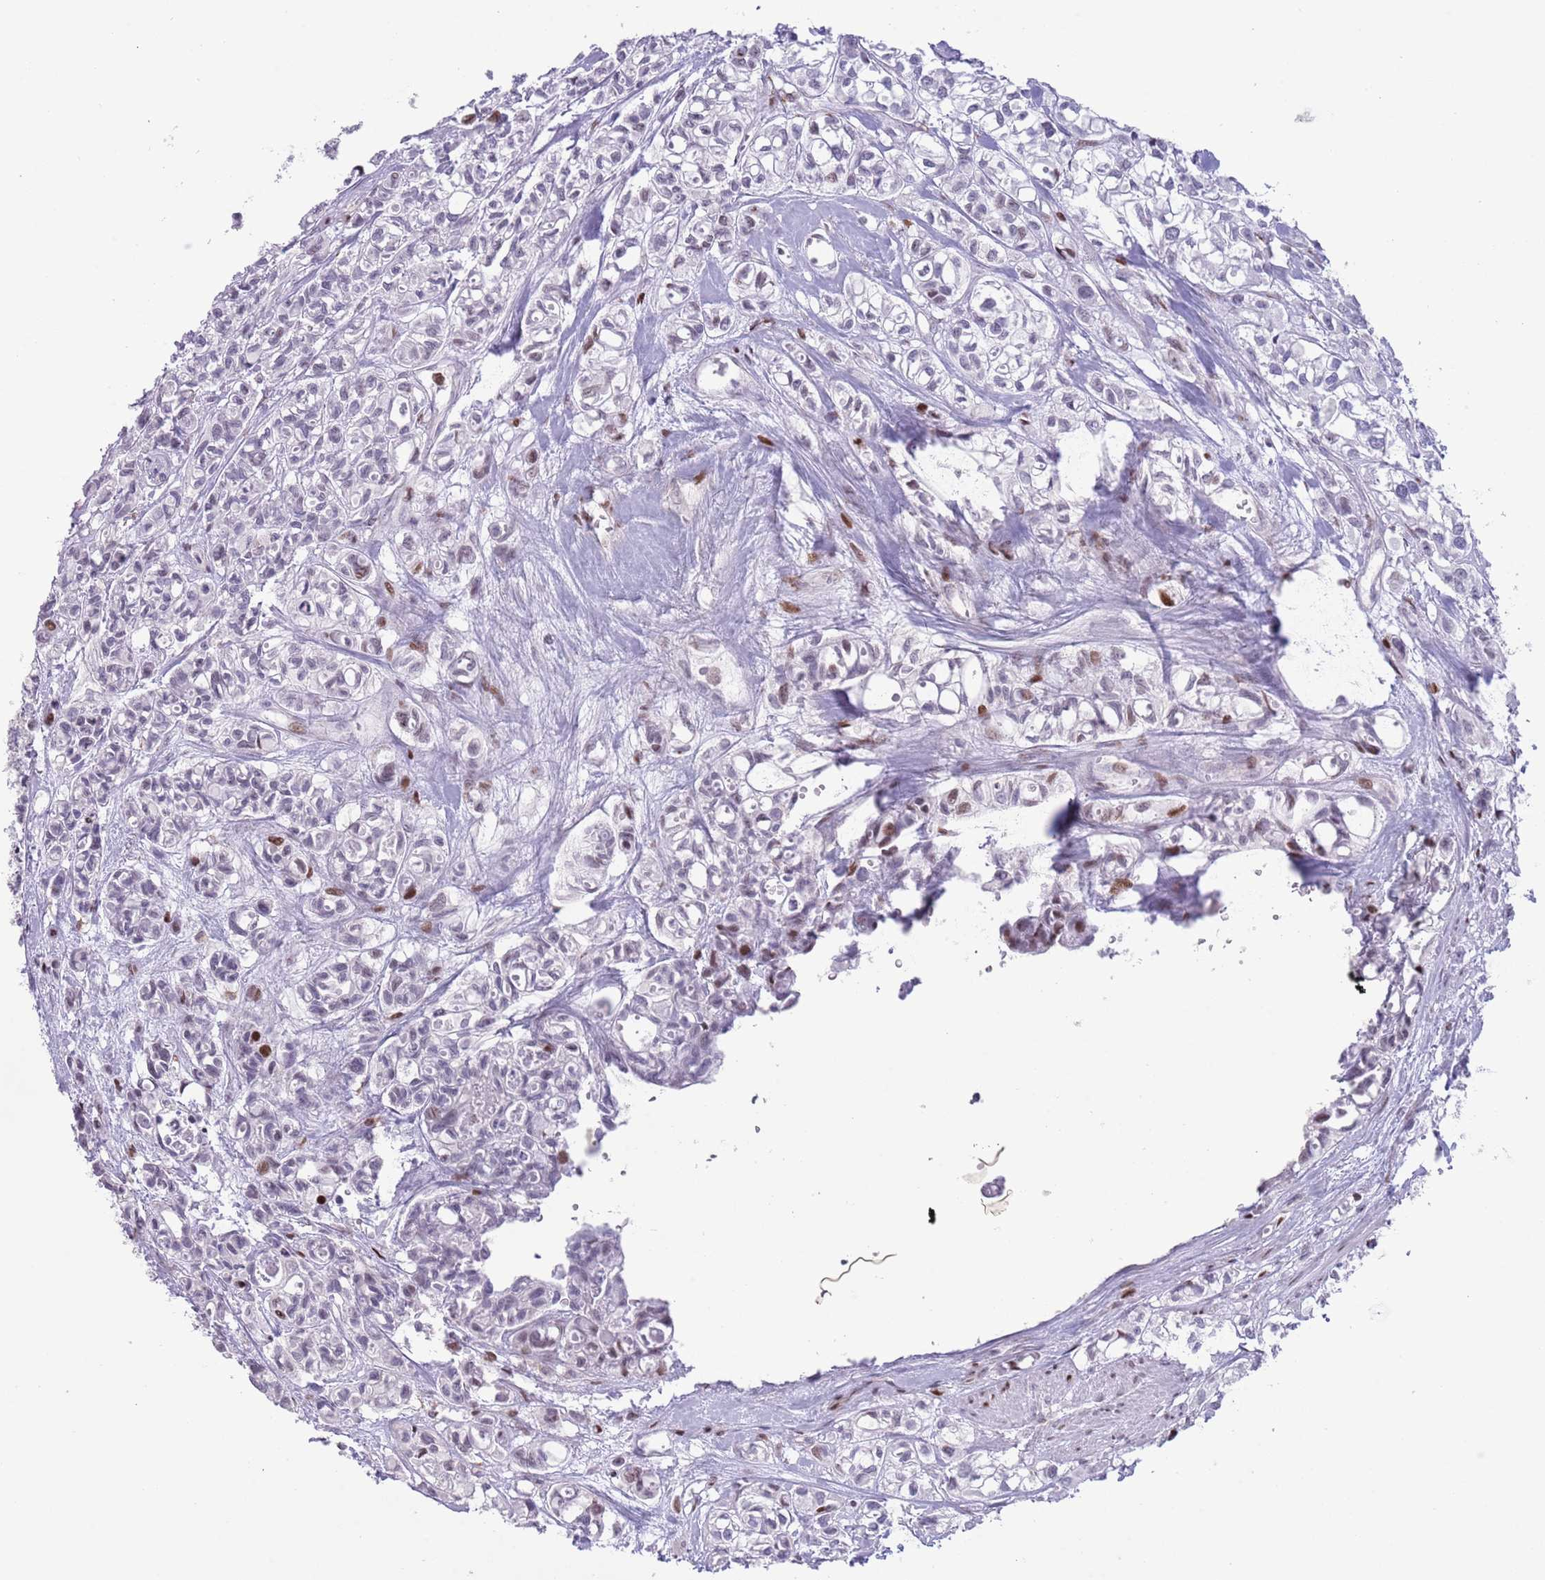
{"staining": {"intensity": "negative", "quantity": "none", "location": "none"}, "tissue": "urothelial cancer", "cell_type": "Tumor cells", "image_type": "cancer", "snomed": [{"axis": "morphology", "description": "Urothelial carcinoma, High grade"}, {"axis": "topography", "description": "Urinary bladder"}], "caption": "This is a photomicrograph of IHC staining of urothelial cancer, which shows no positivity in tumor cells.", "gene": "ANO8", "patient": {"sex": "male", "age": 67}}